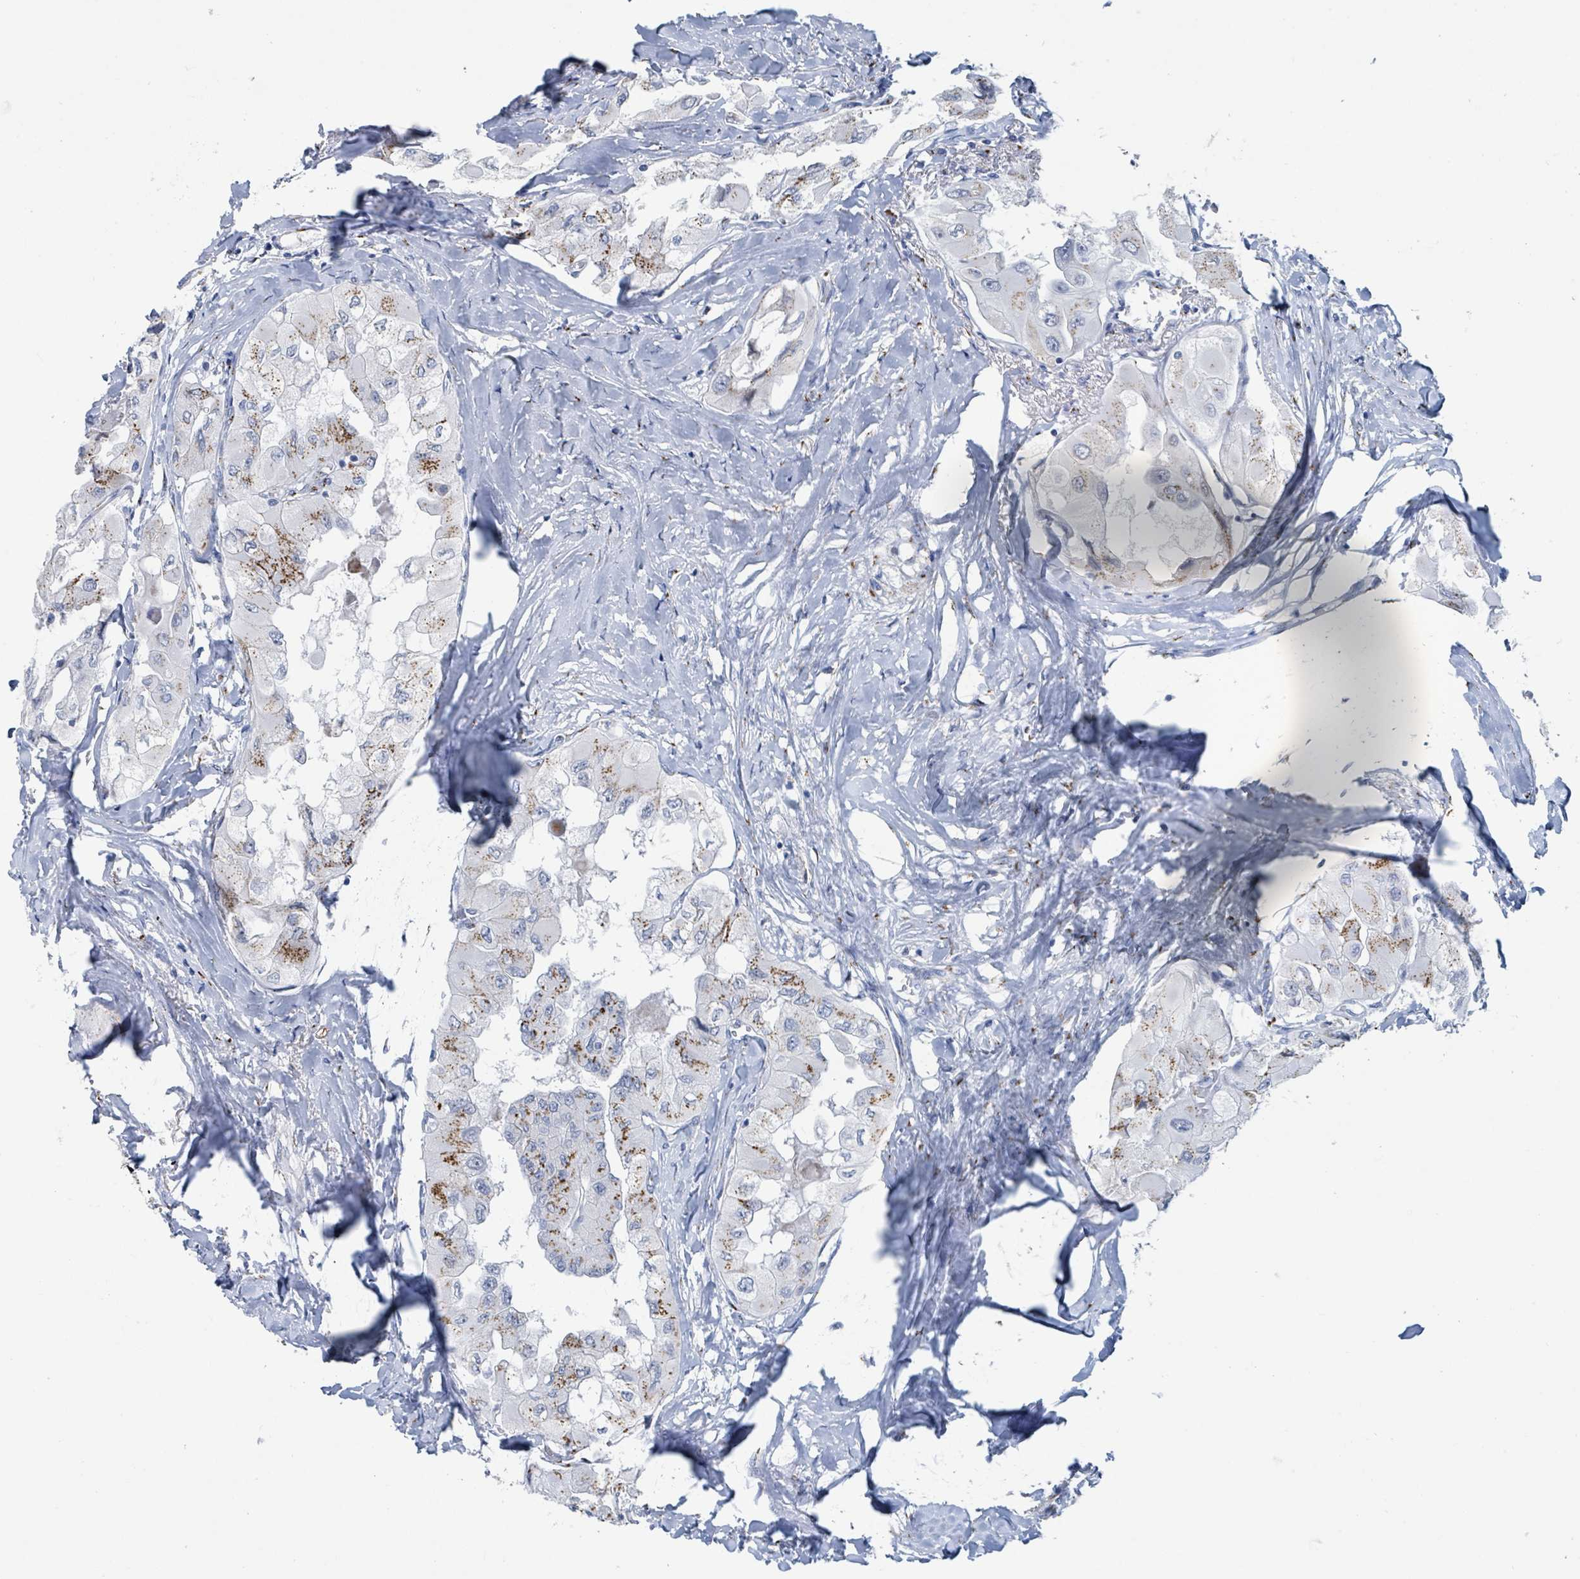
{"staining": {"intensity": "moderate", "quantity": "25%-75%", "location": "cytoplasmic/membranous"}, "tissue": "thyroid cancer", "cell_type": "Tumor cells", "image_type": "cancer", "snomed": [{"axis": "morphology", "description": "Normal tissue, NOS"}, {"axis": "morphology", "description": "Papillary adenocarcinoma, NOS"}, {"axis": "topography", "description": "Thyroid gland"}], "caption": "Immunohistochemical staining of human papillary adenocarcinoma (thyroid) exhibits moderate cytoplasmic/membranous protein staining in about 25%-75% of tumor cells.", "gene": "DCAF5", "patient": {"sex": "female", "age": 59}}